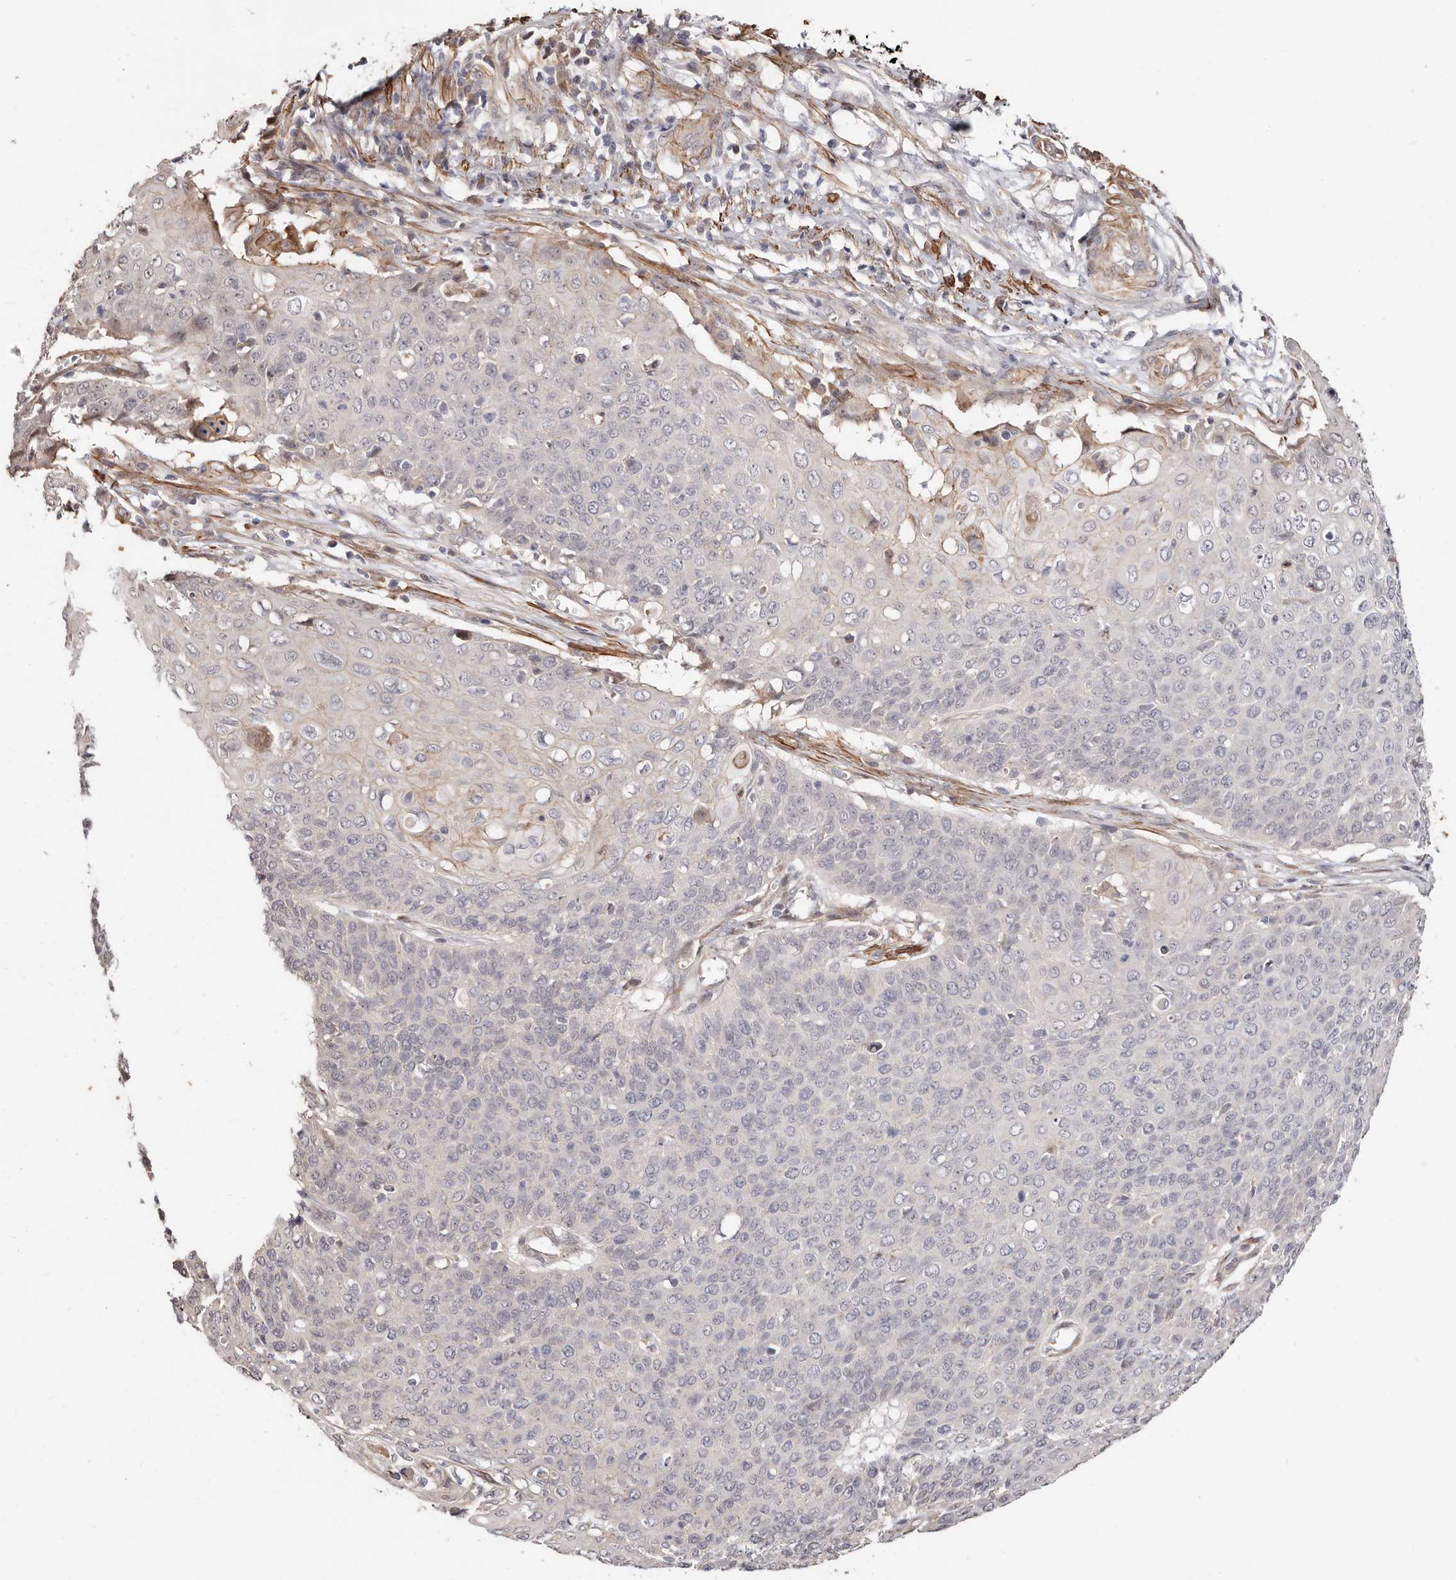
{"staining": {"intensity": "negative", "quantity": "none", "location": "none"}, "tissue": "cervical cancer", "cell_type": "Tumor cells", "image_type": "cancer", "snomed": [{"axis": "morphology", "description": "Squamous cell carcinoma, NOS"}, {"axis": "topography", "description": "Cervix"}], "caption": "Immunohistochemical staining of human squamous cell carcinoma (cervical) shows no significant staining in tumor cells.", "gene": "TRIP13", "patient": {"sex": "female", "age": 39}}